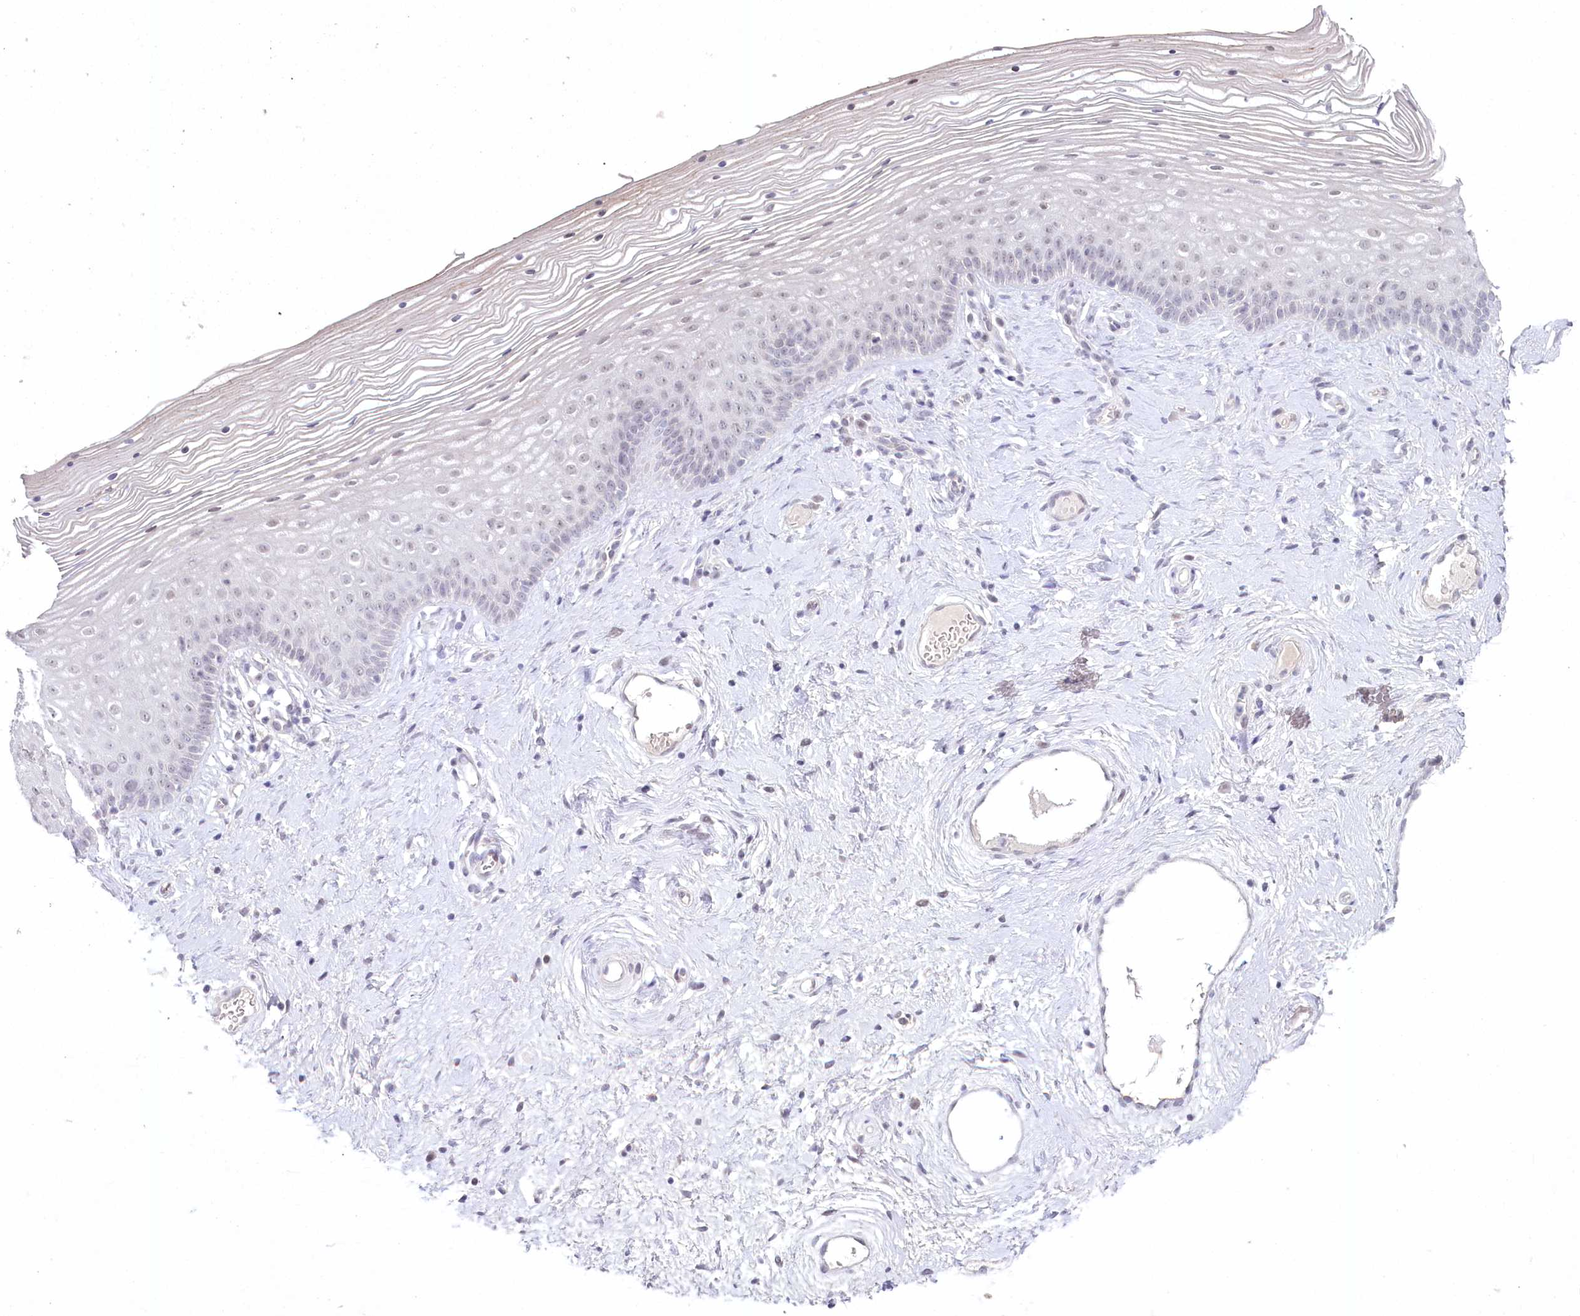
{"staining": {"intensity": "negative", "quantity": "none", "location": "none"}, "tissue": "vagina", "cell_type": "Squamous epithelial cells", "image_type": "normal", "snomed": [{"axis": "morphology", "description": "Normal tissue, NOS"}, {"axis": "topography", "description": "Vagina"}], "caption": "IHC histopathology image of benign human vagina stained for a protein (brown), which shows no expression in squamous epithelial cells. (Stains: DAB immunohistochemistry (IHC) with hematoxylin counter stain, Microscopy: brightfield microscopy at high magnification).", "gene": "AMTN", "patient": {"sex": "female", "age": 46}}